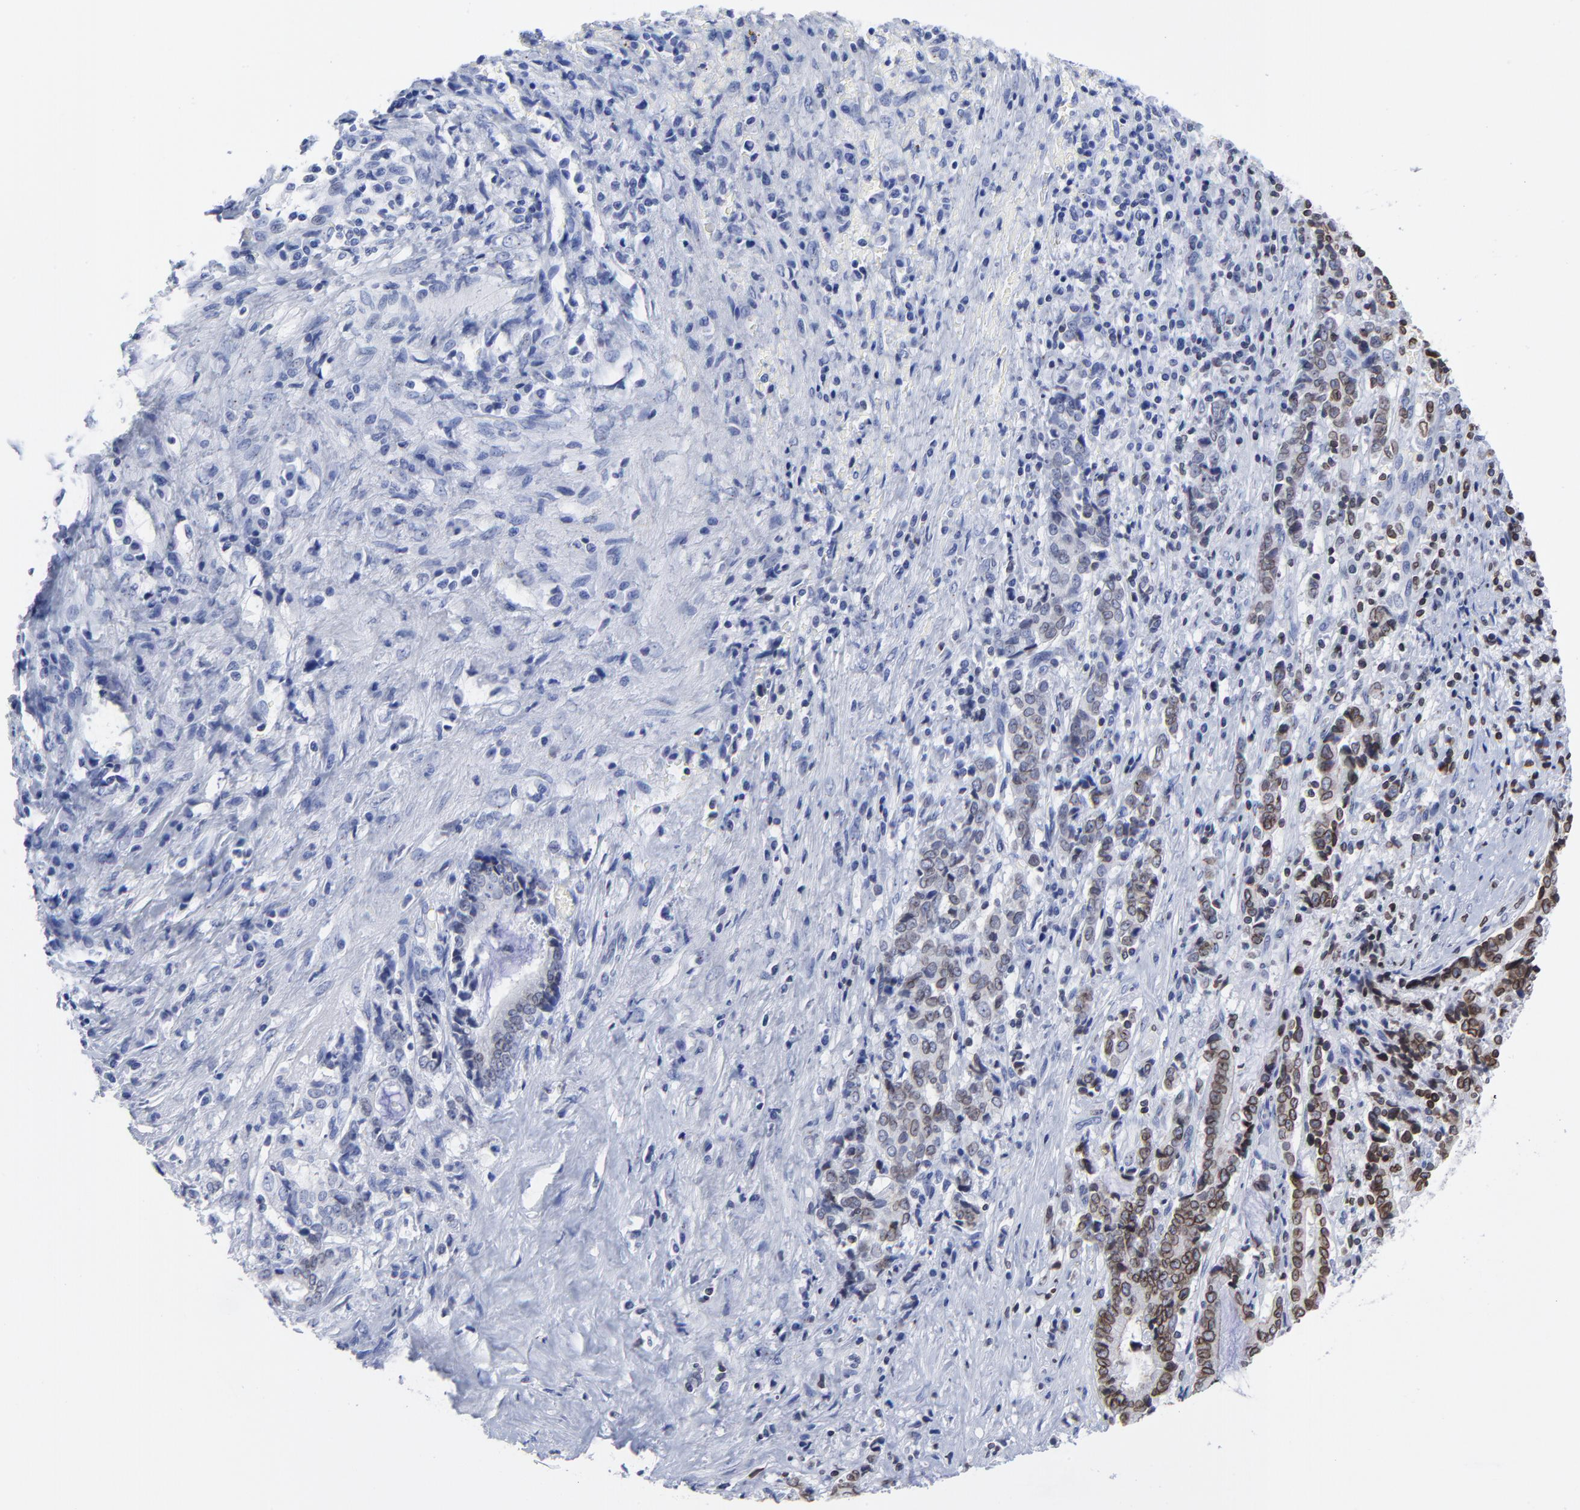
{"staining": {"intensity": "moderate", "quantity": ">75%", "location": "cytoplasmic/membranous,nuclear"}, "tissue": "liver cancer", "cell_type": "Tumor cells", "image_type": "cancer", "snomed": [{"axis": "morphology", "description": "Cholangiocarcinoma"}, {"axis": "topography", "description": "Liver"}], "caption": "Cholangiocarcinoma (liver) was stained to show a protein in brown. There is medium levels of moderate cytoplasmic/membranous and nuclear expression in about >75% of tumor cells.", "gene": "THAP7", "patient": {"sex": "male", "age": 57}}